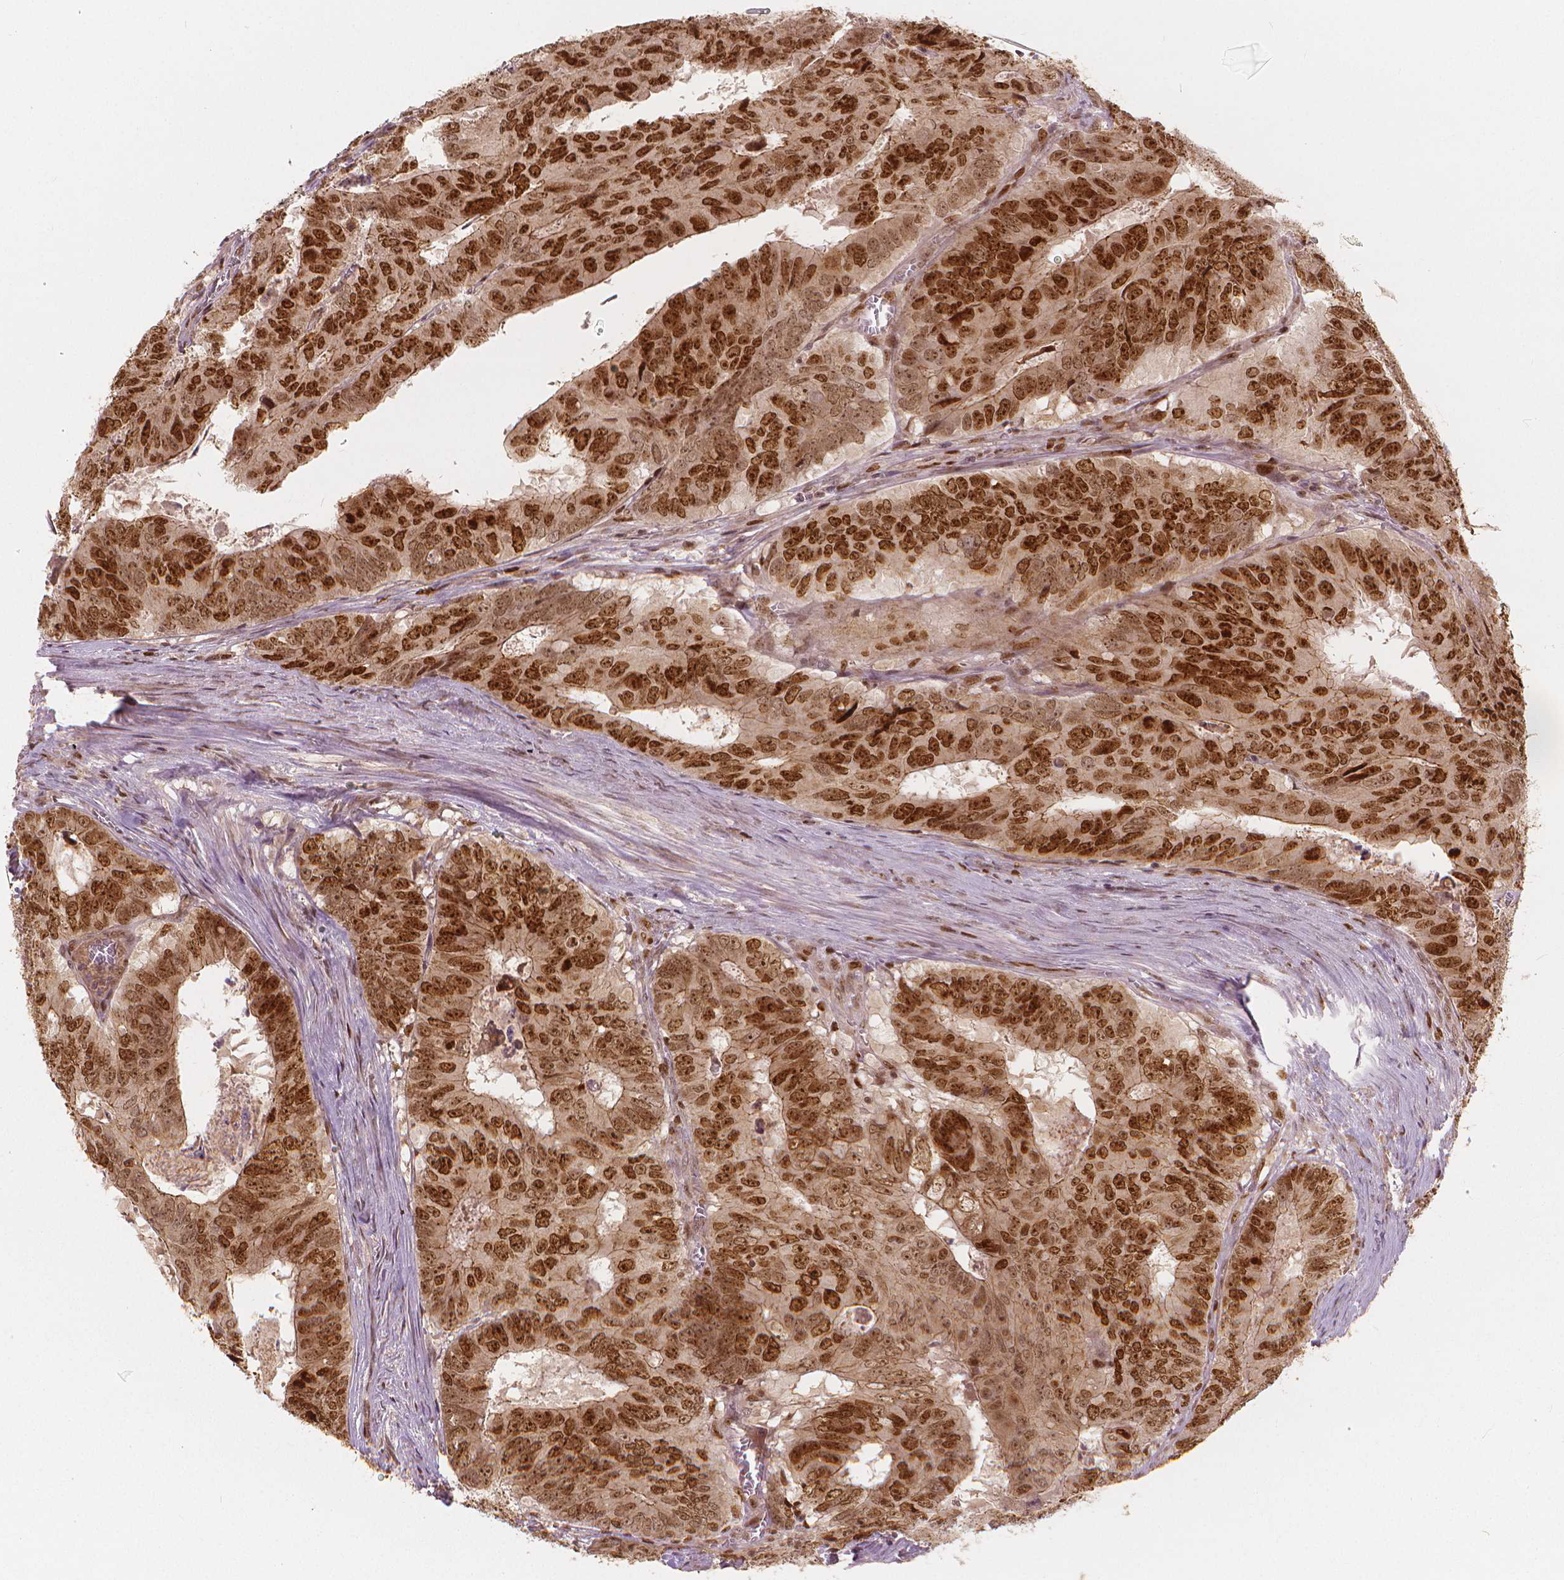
{"staining": {"intensity": "strong", "quantity": ">75%", "location": "nuclear"}, "tissue": "colorectal cancer", "cell_type": "Tumor cells", "image_type": "cancer", "snomed": [{"axis": "morphology", "description": "Adenocarcinoma, NOS"}, {"axis": "topography", "description": "Colon"}], "caption": "IHC (DAB (3,3'-diaminobenzidine)) staining of adenocarcinoma (colorectal) demonstrates strong nuclear protein staining in about >75% of tumor cells. The staining was performed using DAB to visualize the protein expression in brown, while the nuclei were stained in blue with hematoxylin (Magnification: 20x).", "gene": "NSD2", "patient": {"sex": "male", "age": 79}}